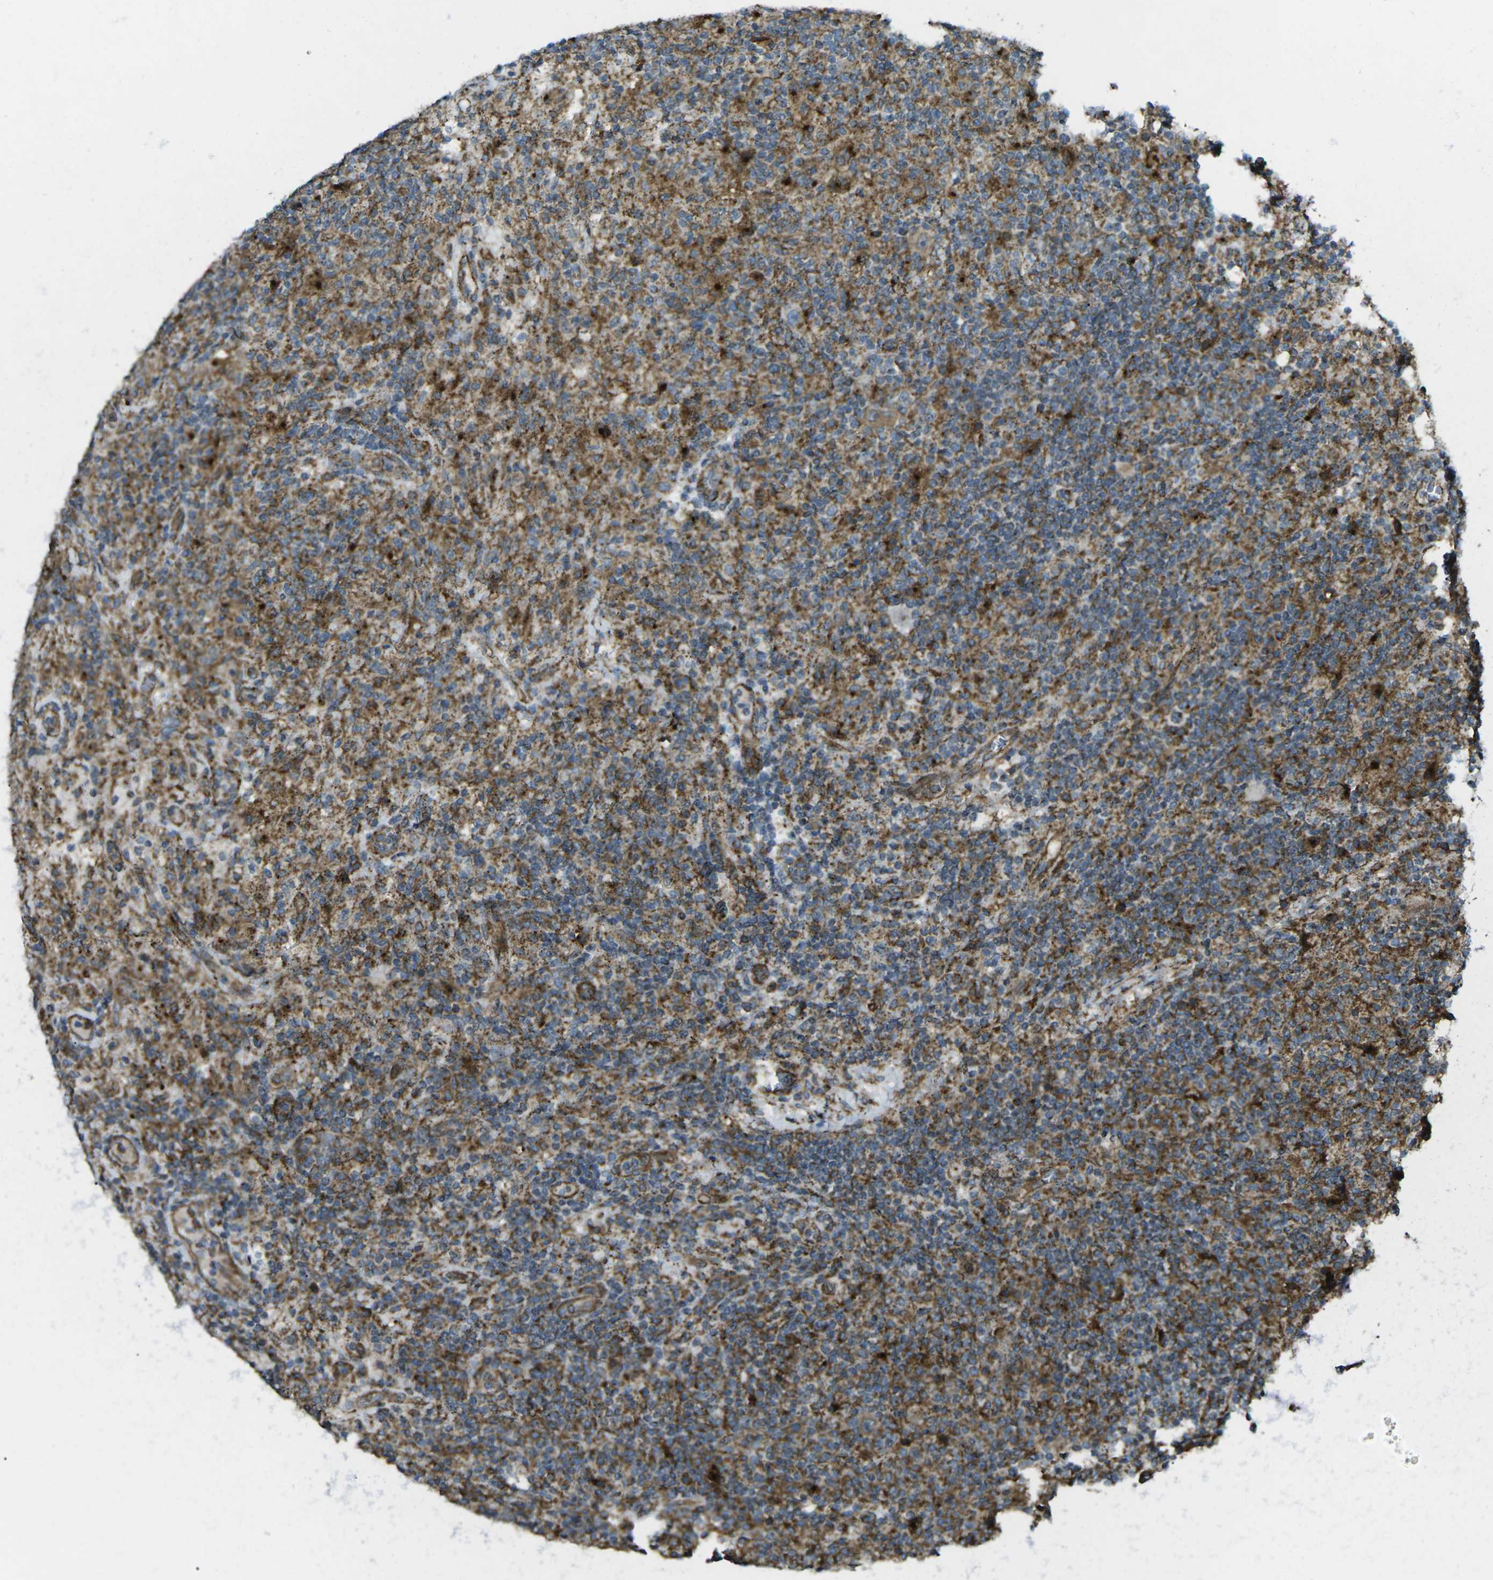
{"staining": {"intensity": "strong", "quantity": "25%-75%", "location": "cytoplasmic/membranous"}, "tissue": "lymphoma", "cell_type": "Tumor cells", "image_type": "cancer", "snomed": [{"axis": "morphology", "description": "Hodgkin's disease, NOS"}, {"axis": "topography", "description": "Lymph node"}], "caption": "Strong cytoplasmic/membranous expression for a protein is appreciated in approximately 25%-75% of tumor cells of lymphoma using IHC.", "gene": "CHMP3", "patient": {"sex": "male", "age": 70}}